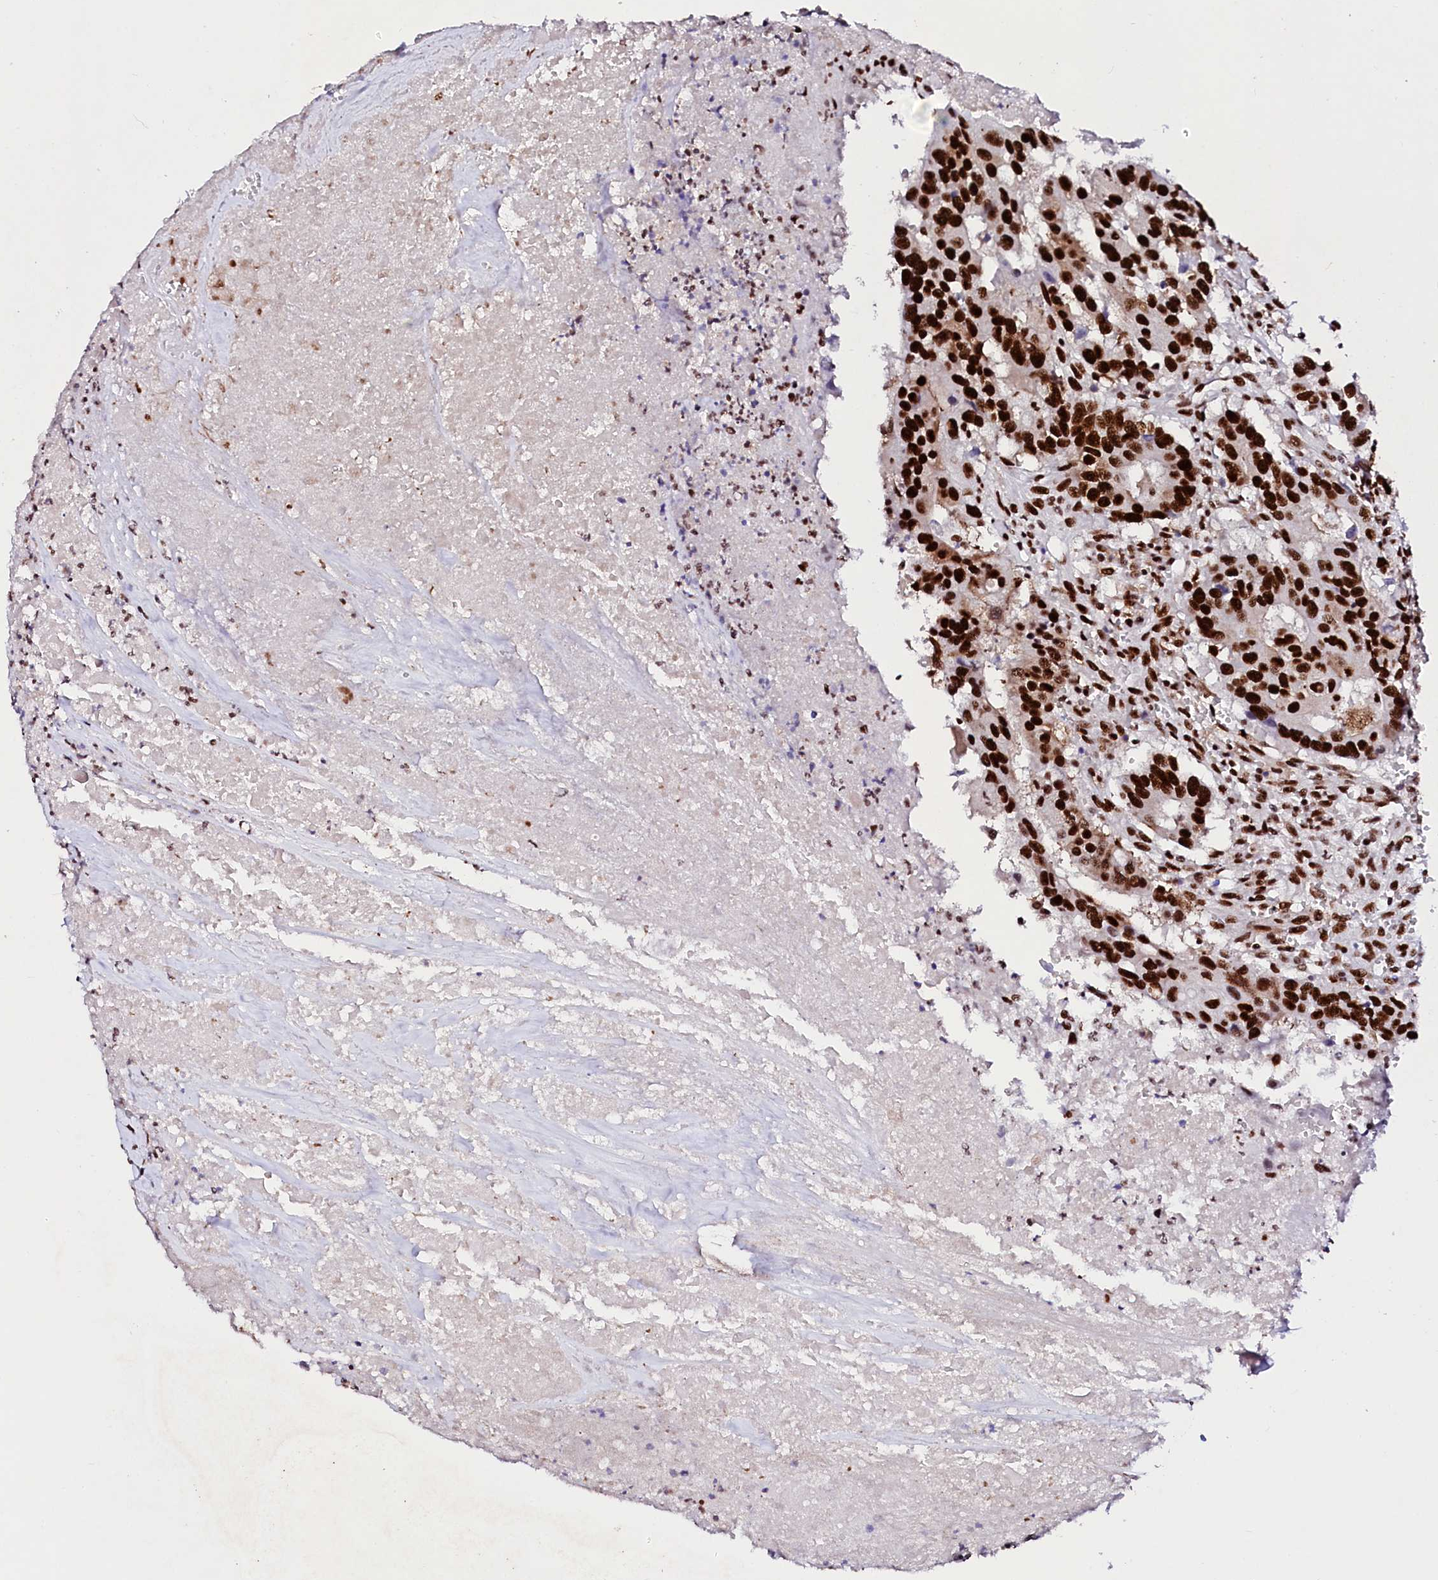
{"staining": {"intensity": "strong", "quantity": ">75%", "location": "nuclear"}, "tissue": "colorectal cancer", "cell_type": "Tumor cells", "image_type": "cancer", "snomed": [{"axis": "morphology", "description": "Adenocarcinoma, NOS"}, {"axis": "topography", "description": "Colon"}], "caption": "Immunohistochemistry of adenocarcinoma (colorectal) displays high levels of strong nuclear expression in approximately >75% of tumor cells.", "gene": "CPSF6", "patient": {"sex": "male", "age": 77}}